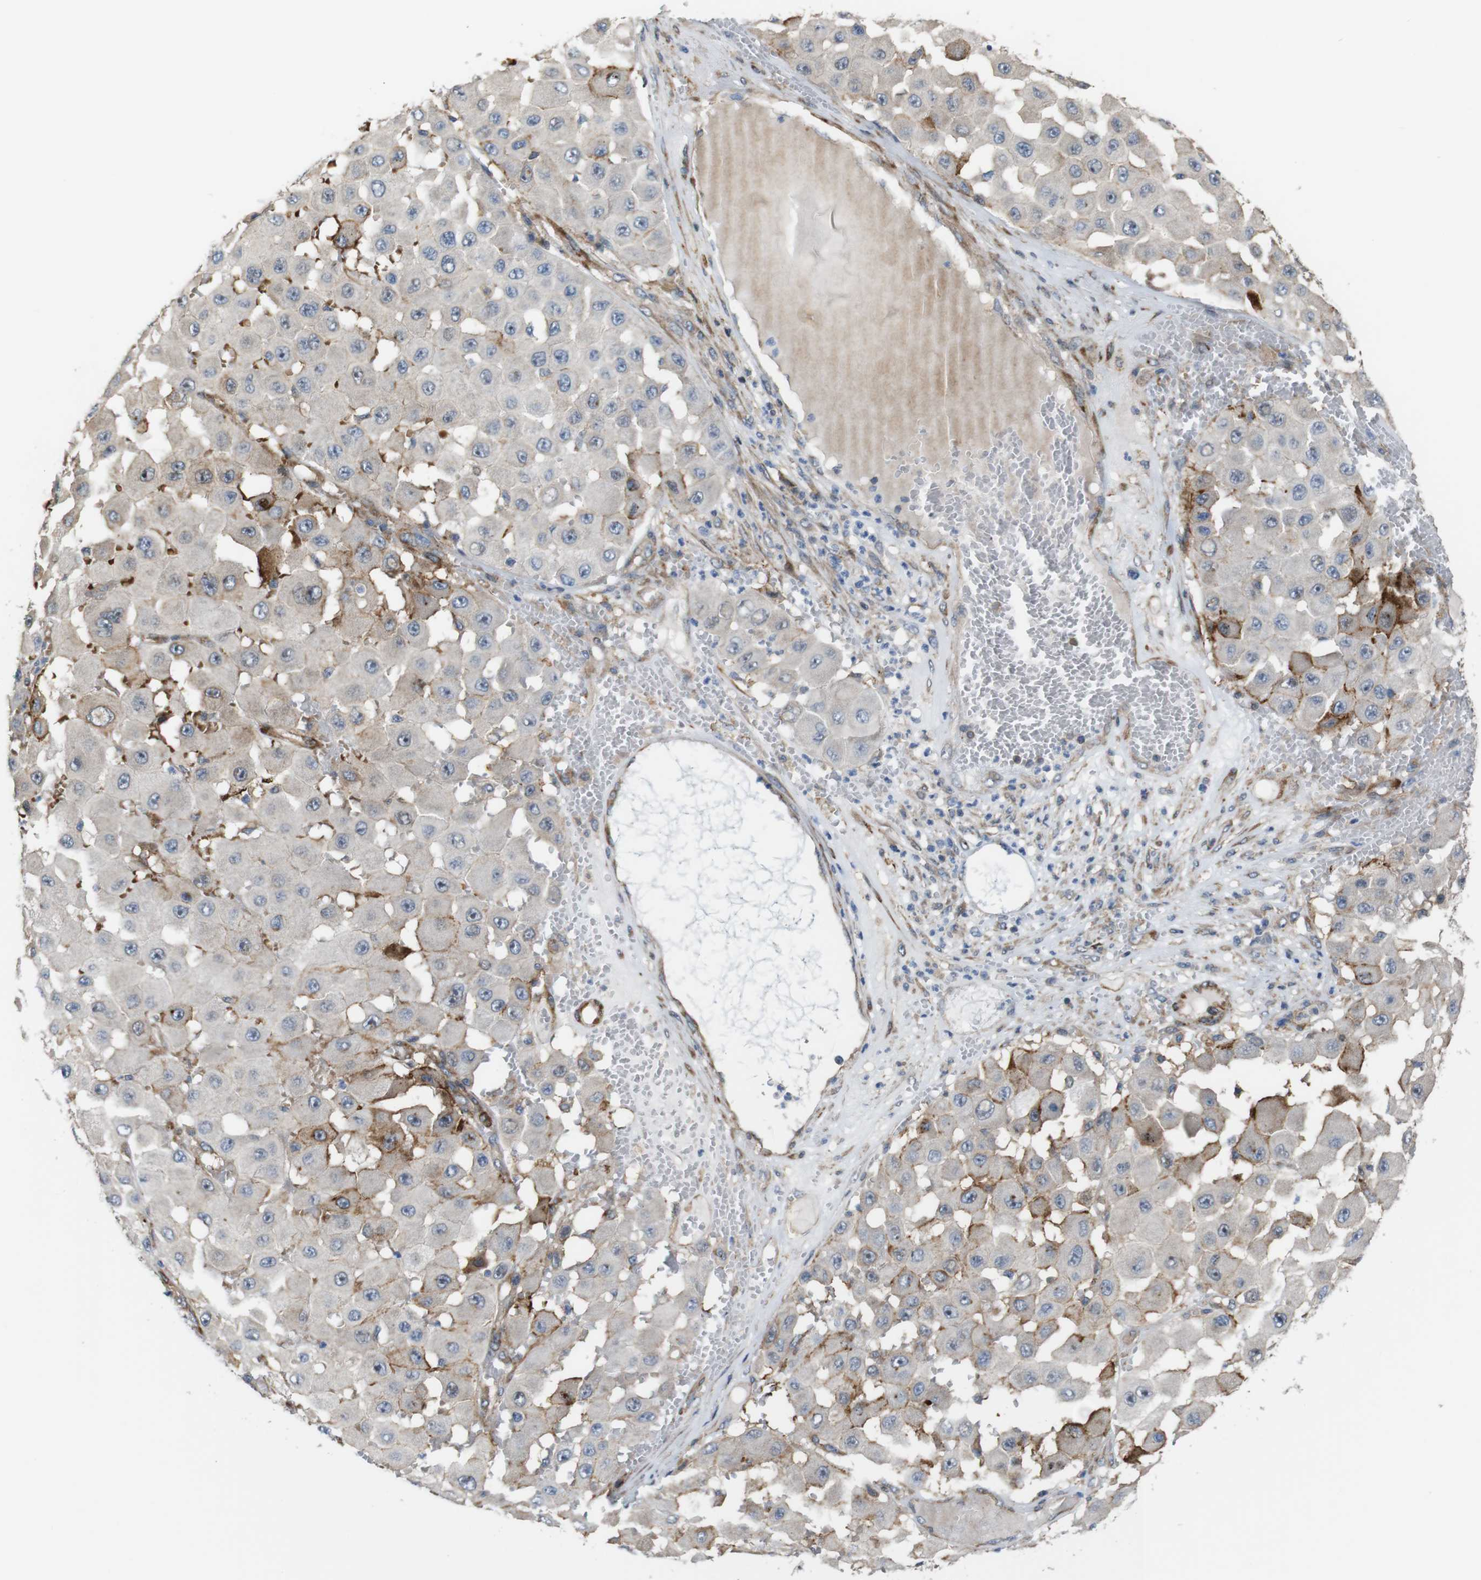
{"staining": {"intensity": "moderate", "quantity": ">75%", "location": "cytoplasmic/membranous"}, "tissue": "melanoma", "cell_type": "Tumor cells", "image_type": "cancer", "snomed": [{"axis": "morphology", "description": "Malignant melanoma, NOS"}, {"axis": "topography", "description": "Skin"}], "caption": "Human malignant melanoma stained with a brown dye reveals moderate cytoplasmic/membranous positive staining in about >75% of tumor cells.", "gene": "PCOLCE2", "patient": {"sex": "female", "age": 81}}